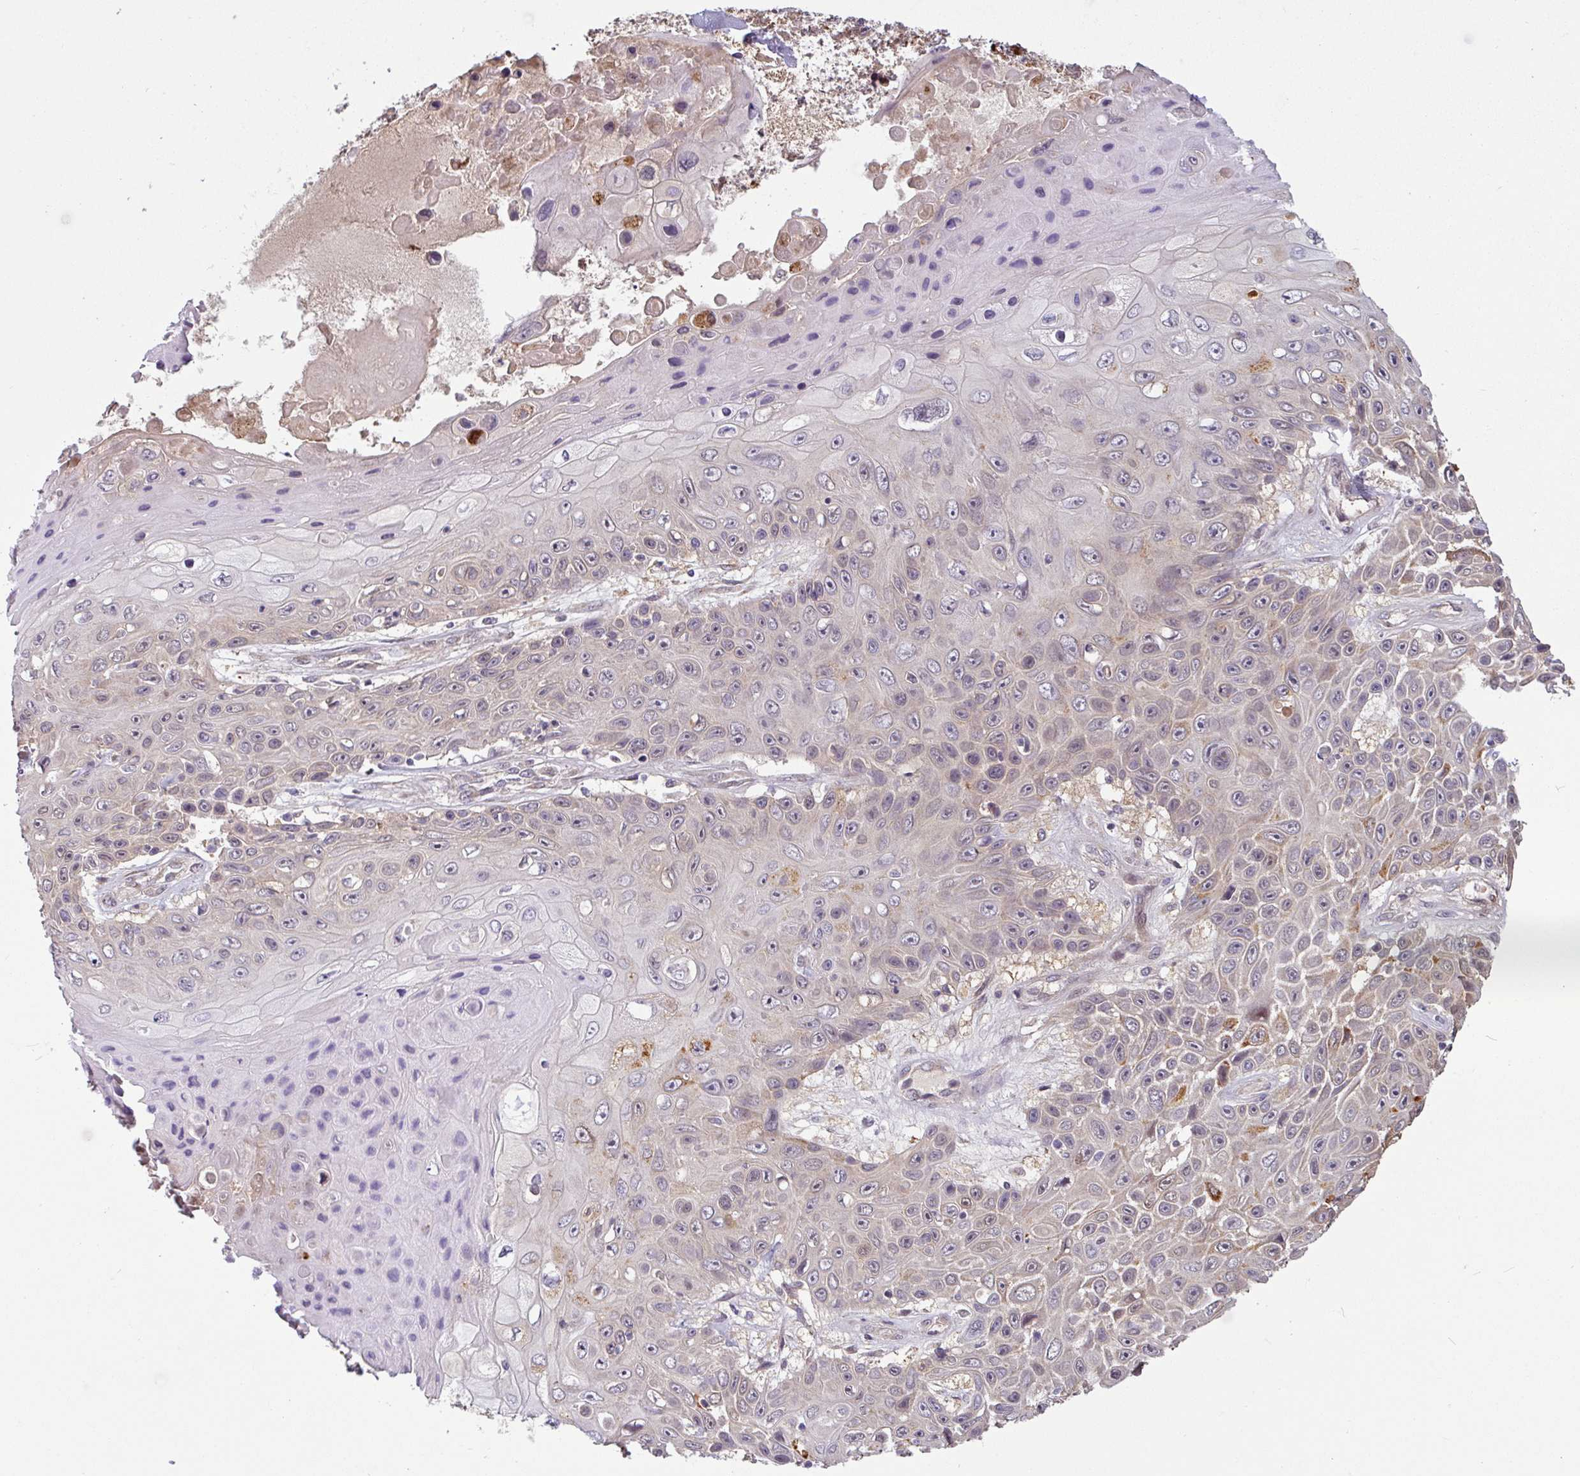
{"staining": {"intensity": "moderate", "quantity": "25%-75%", "location": "cytoplasmic/membranous"}, "tissue": "skin cancer", "cell_type": "Tumor cells", "image_type": "cancer", "snomed": [{"axis": "morphology", "description": "Squamous cell carcinoma, NOS"}, {"axis": "topography", "description": "Skin"}], "caption": "Skin cancer stained with DAB (3,3'-diaminobenzidine) IHC shows medium levels of moderate cytoplasmic/membranous positivity in about 25%-75% of tumor cells.", "gene": "SHB", "patient": {"sex": "male", "age": 82}}